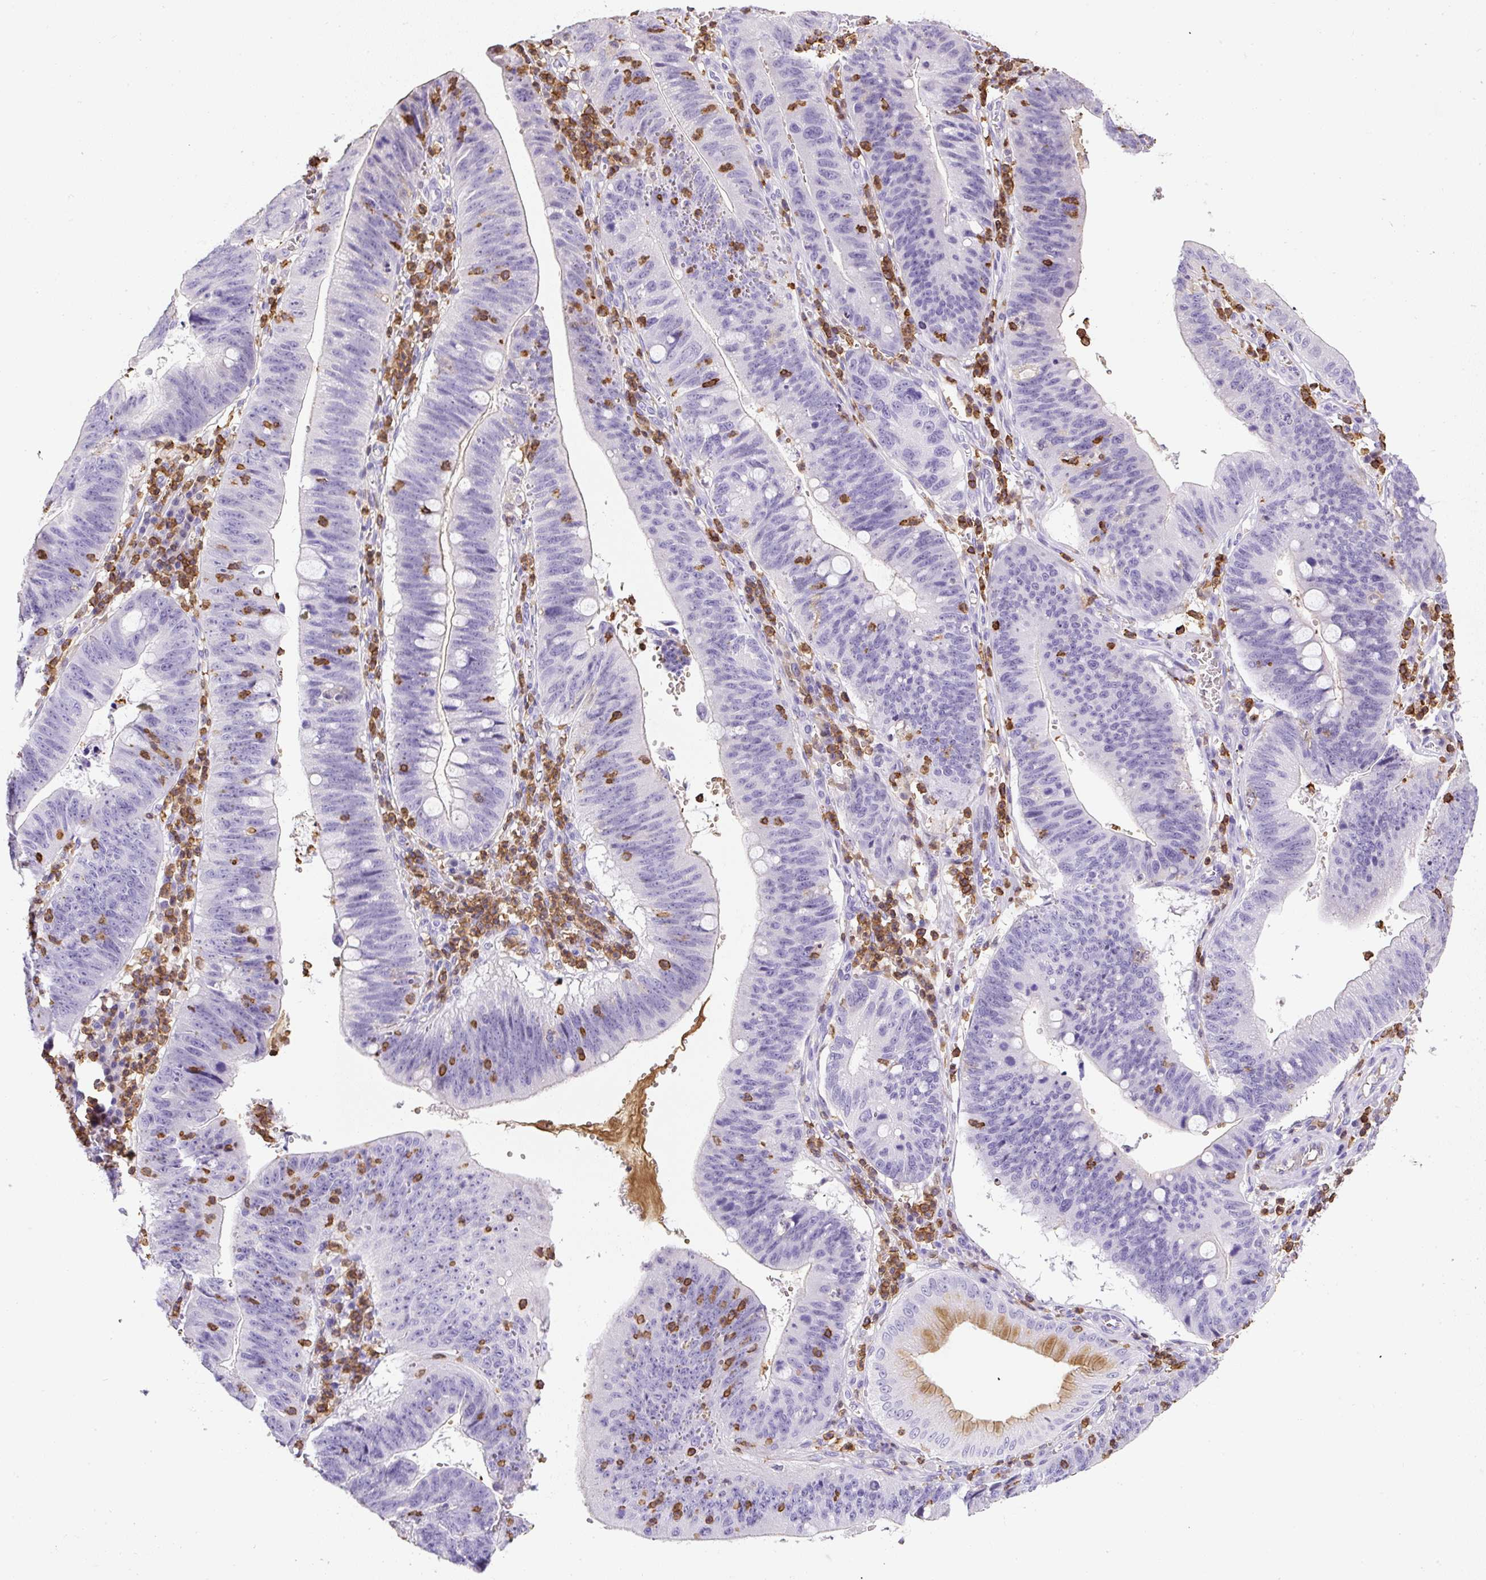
{"staining": {"intensity": "negative", "quantity": "none", "location": "none"}, "tissue": "stomach cancer", "cell_type": "Tumor cells", "image_type": "cancer", "snomed": [{"axis": "morphology", "description": "Adenocarcinoma, NOS"}, {"axis": "topography", "description": "Stomach"}], "caption": "Immunohistochemistry (IHC) of stomach adenocarcinoma shows no expression in tumor cells. Nuclei are stained in blue.", "gene": "FAM228B", "patient": {"sex": "male", "age": 59}}